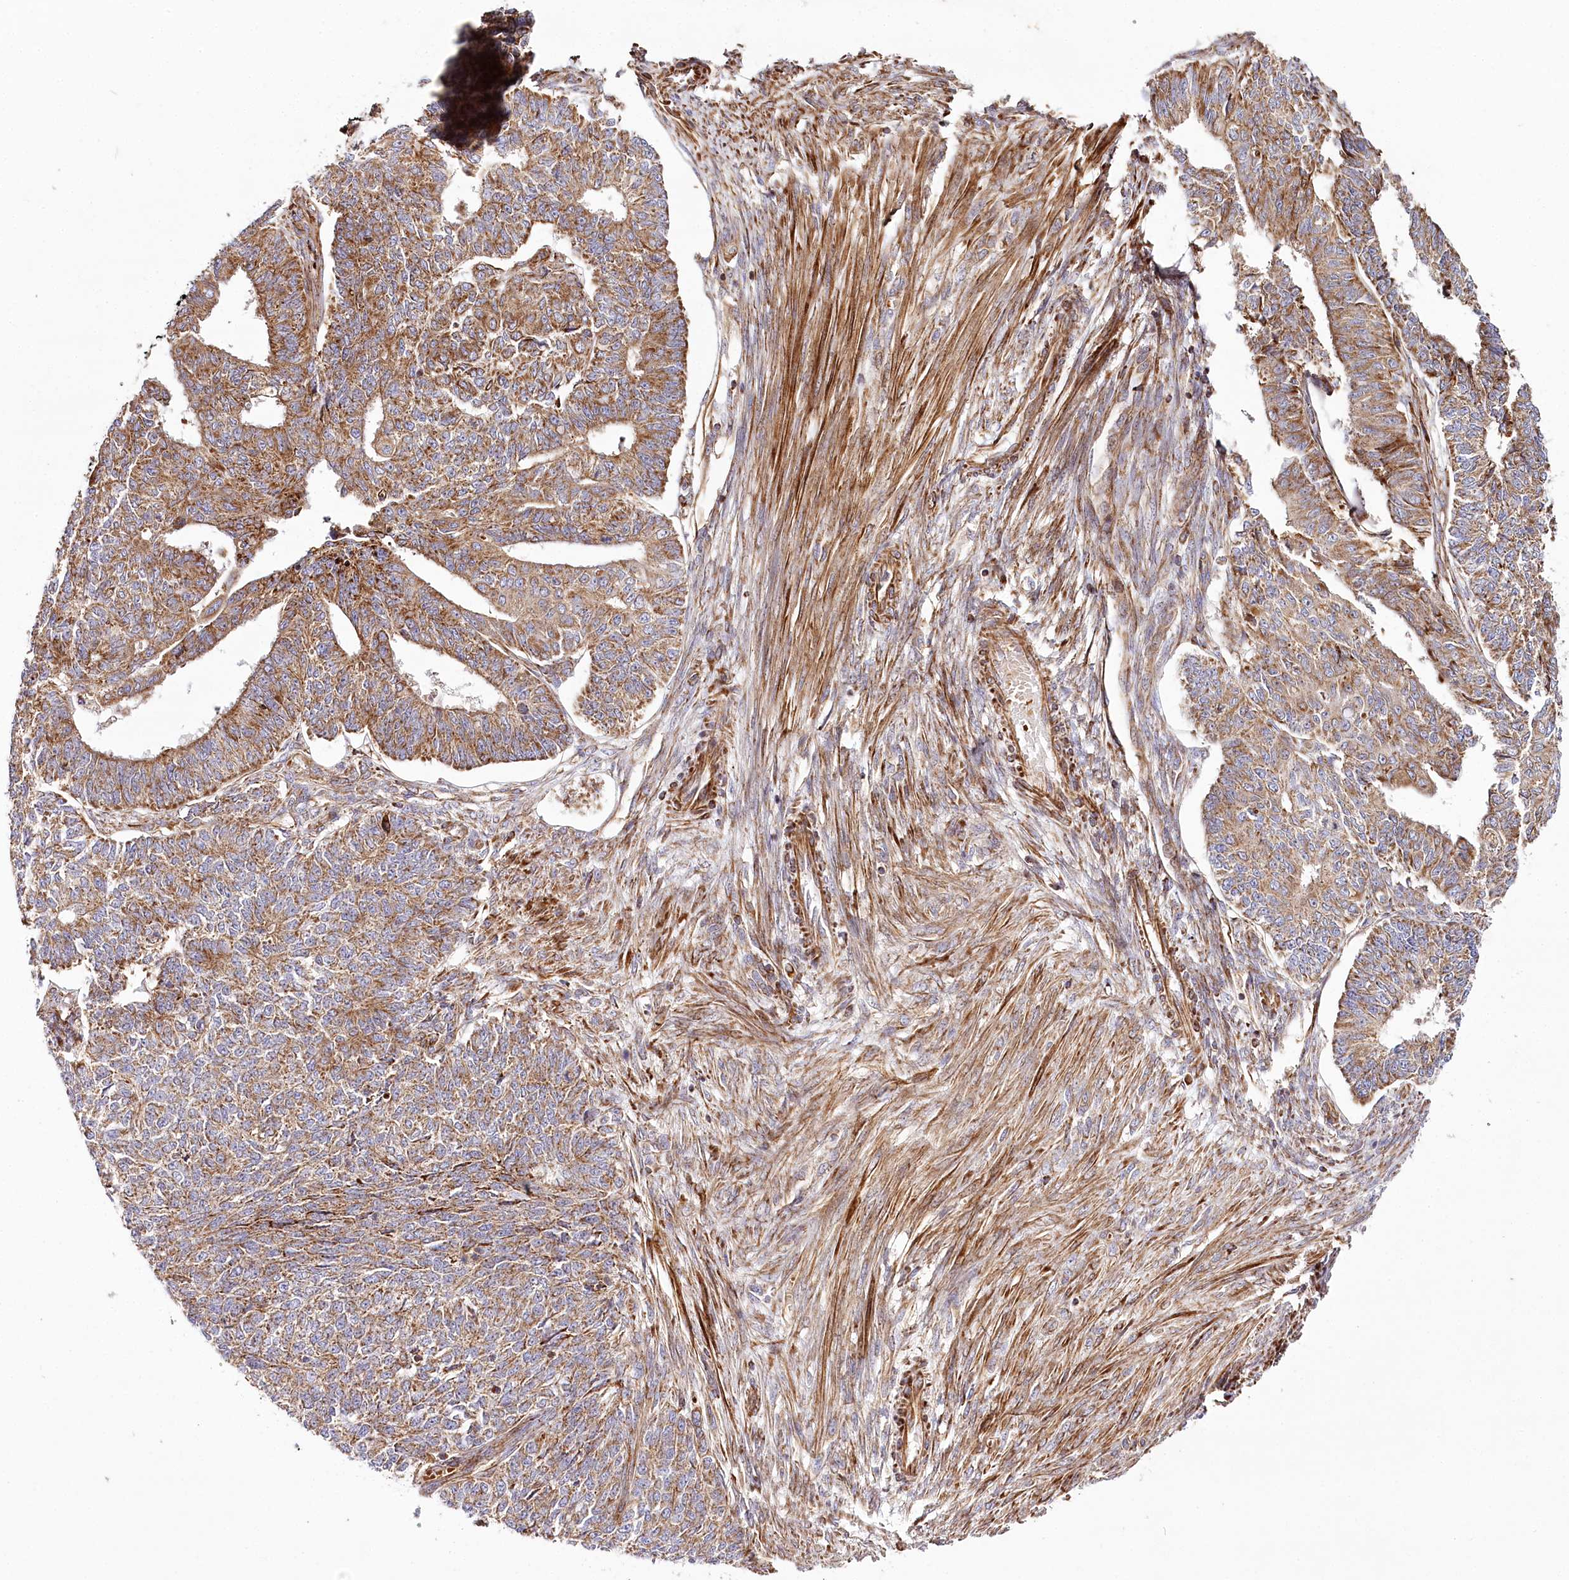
{"staining": {"intensity": "moderate", "quantity": ">75%", "location": "cytoplasmic/membranous"}, "tissue": "endometrial cancer", "cell_type": "Tumor cells", "image_type": "cancer", "snomed": [{"axis": "morphology", "description": "Adenocarcinoma, NOS"}, {"axis": "topography", "description": "Endometrium"}], "caption": "This is an image of IHC staining of endometrial cancer, which shows moderate expression in the cytoplasmic/membranous of tumor cells.", "gene": "THUMPD3", "patient": {"sex": "female", "age": 32}}